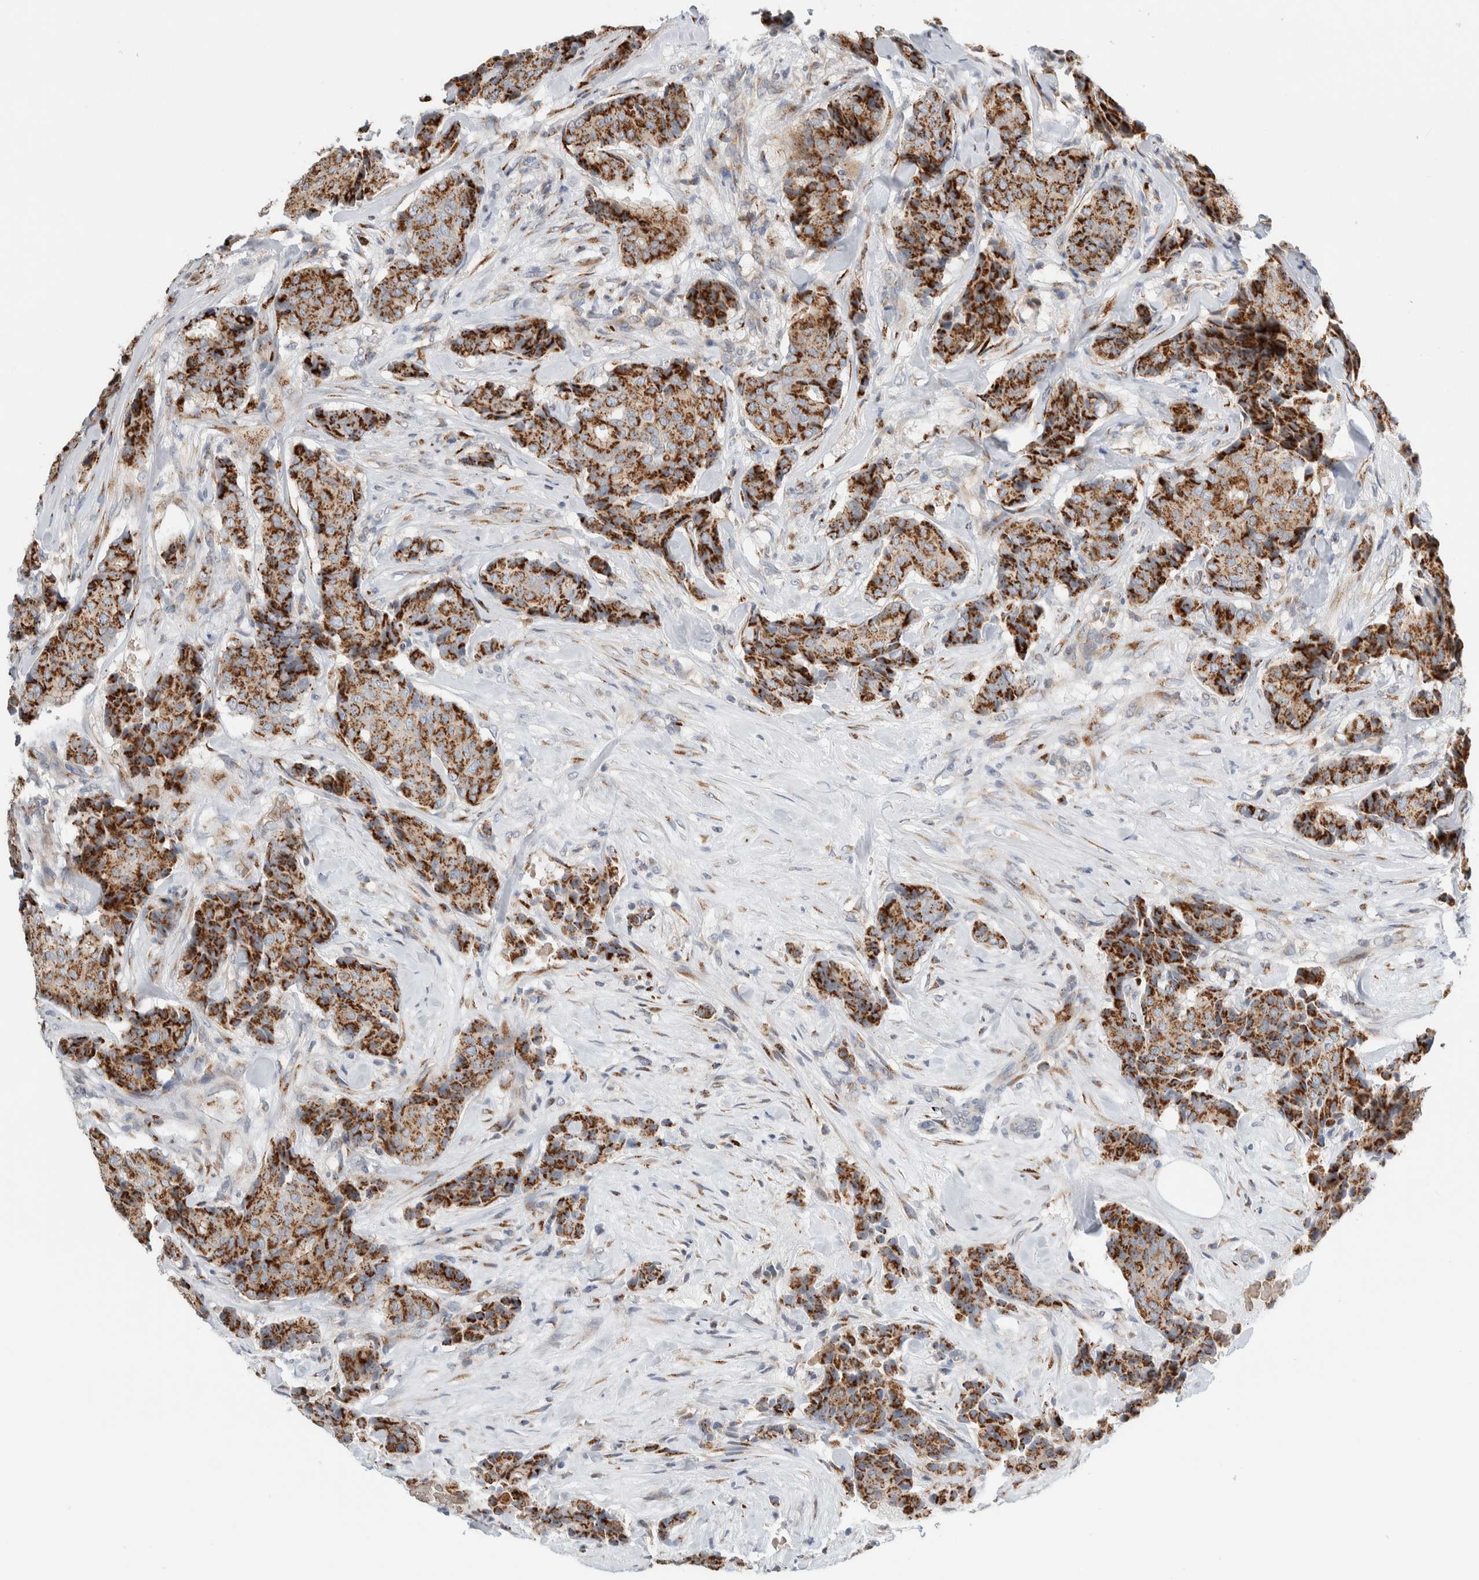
{"staining": {"intensity": "strong", "quantity": ">75%", "location": "cytoplasmic/membranous"}, "tissue": "breast cancer", "cell_type": "Tumor cells", "image_type": "cancer", "snomed": [{"axis": "morphology", "description": "Duct carcinoma"}, {"axis": "topography", "description": "Breast"}], "caption": "This histopathology image shows breast invasive ductal carcinoma stained with immunohistochemistry (IHC) to label a protein in brown. The cytoplasmic/membranous of tumor cells show strong positivity for the protein. Nuclei are counter-stained blue.", "gene": "SLC38A10", "patient": {"sex": "female", "age": 75}}